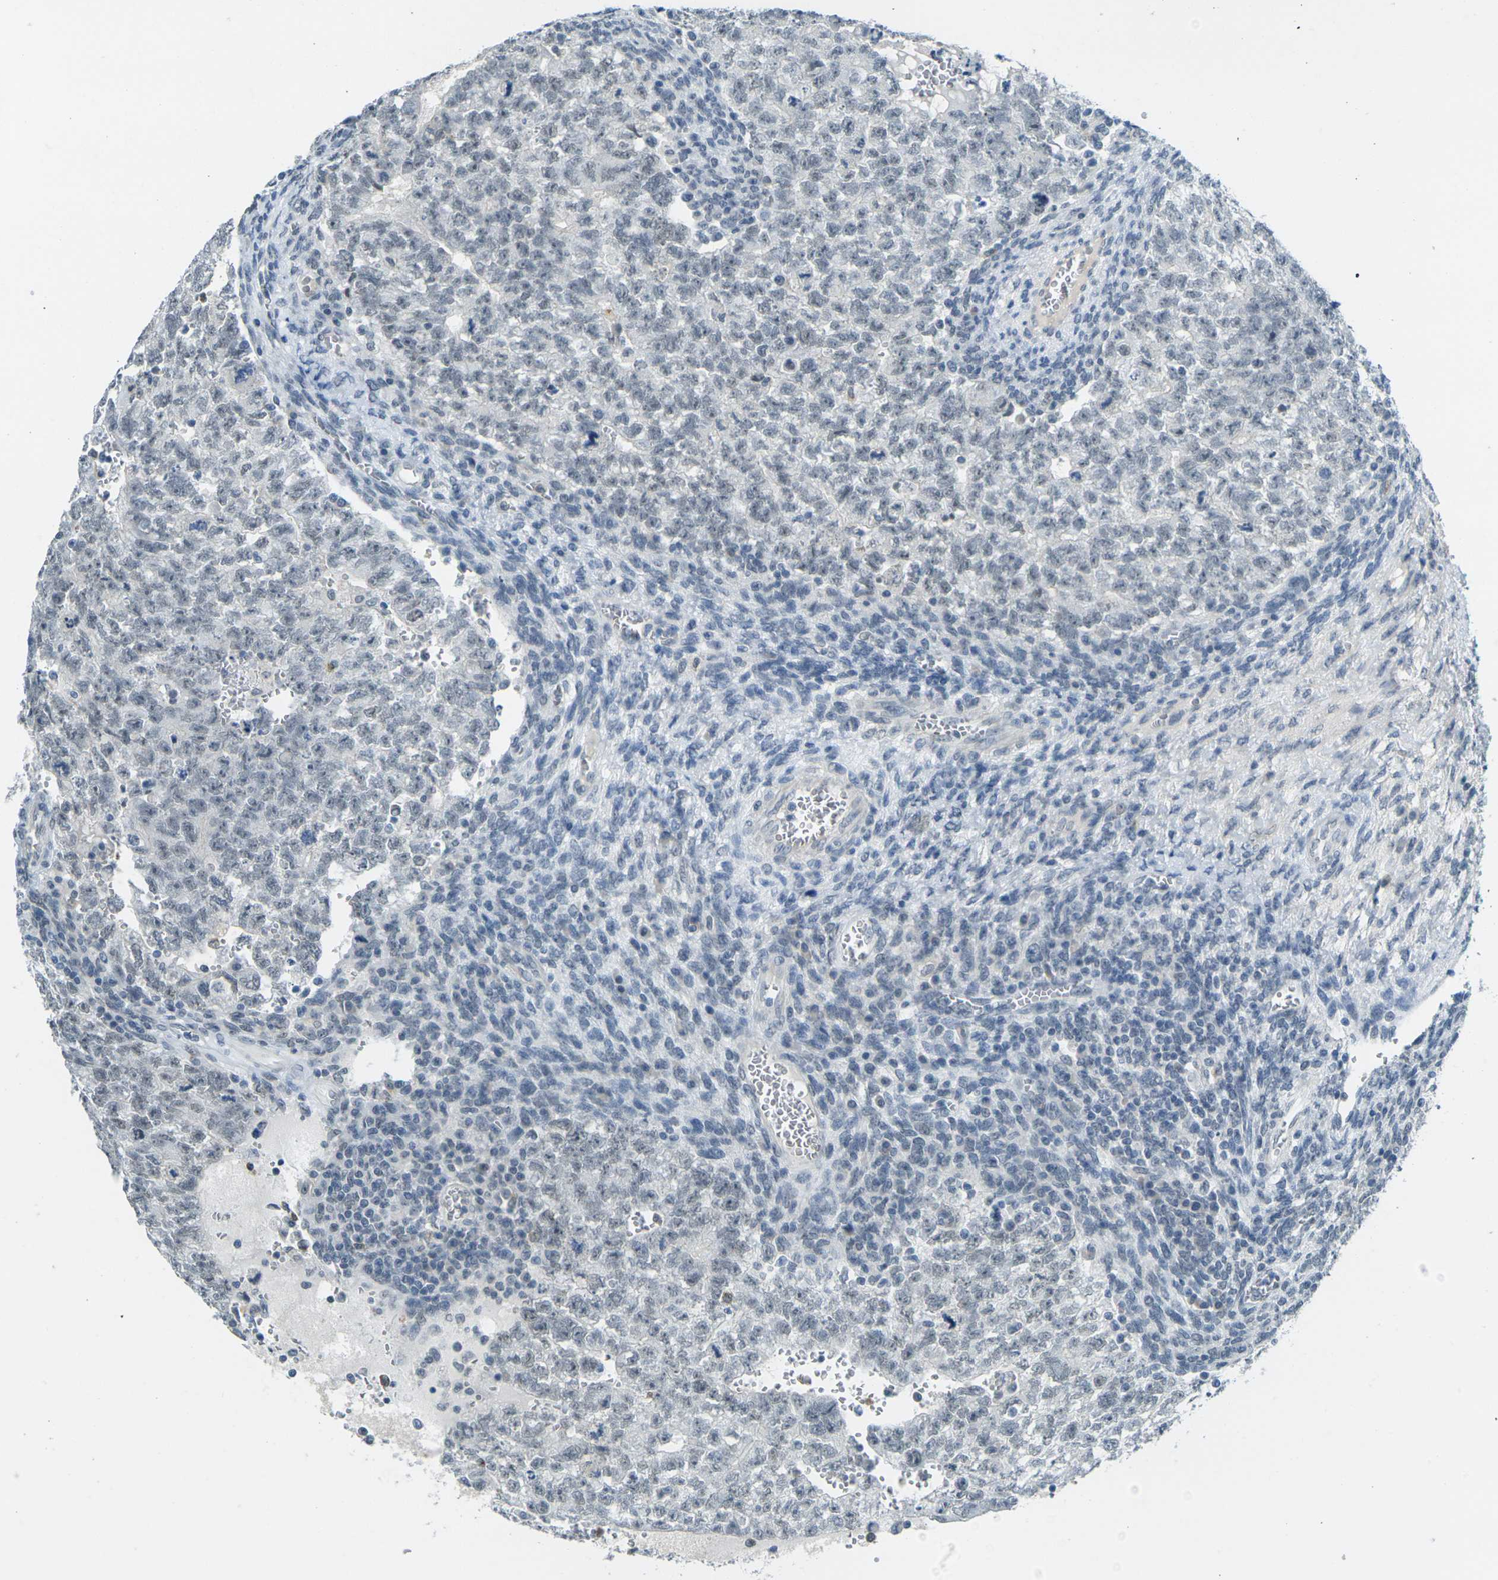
{"staining": {"intensity": "negative", "quantity": "none", "location": "none"}, "tissue": "testis cancer", "cell_type": "Tumor cells", "image_type": "cancer", "snomed": [{"axis": "morphology", "description": "Seminoma, NOS"}, {"axis": "morphology", "description": "Carcinoma, Embryonal, NOS"}, {"axis": "topography", "description": "Testis"}], "caption": "This histopathology image is of testis cancer (seminoma) stained with immunohistochemistry (IHC) to label a protein in brown with the nuclei are counter-stained blue. There is no staining in tumor cells.", "gene": "SPTBN2", "patient": {"sex": "male", "age": 38}}